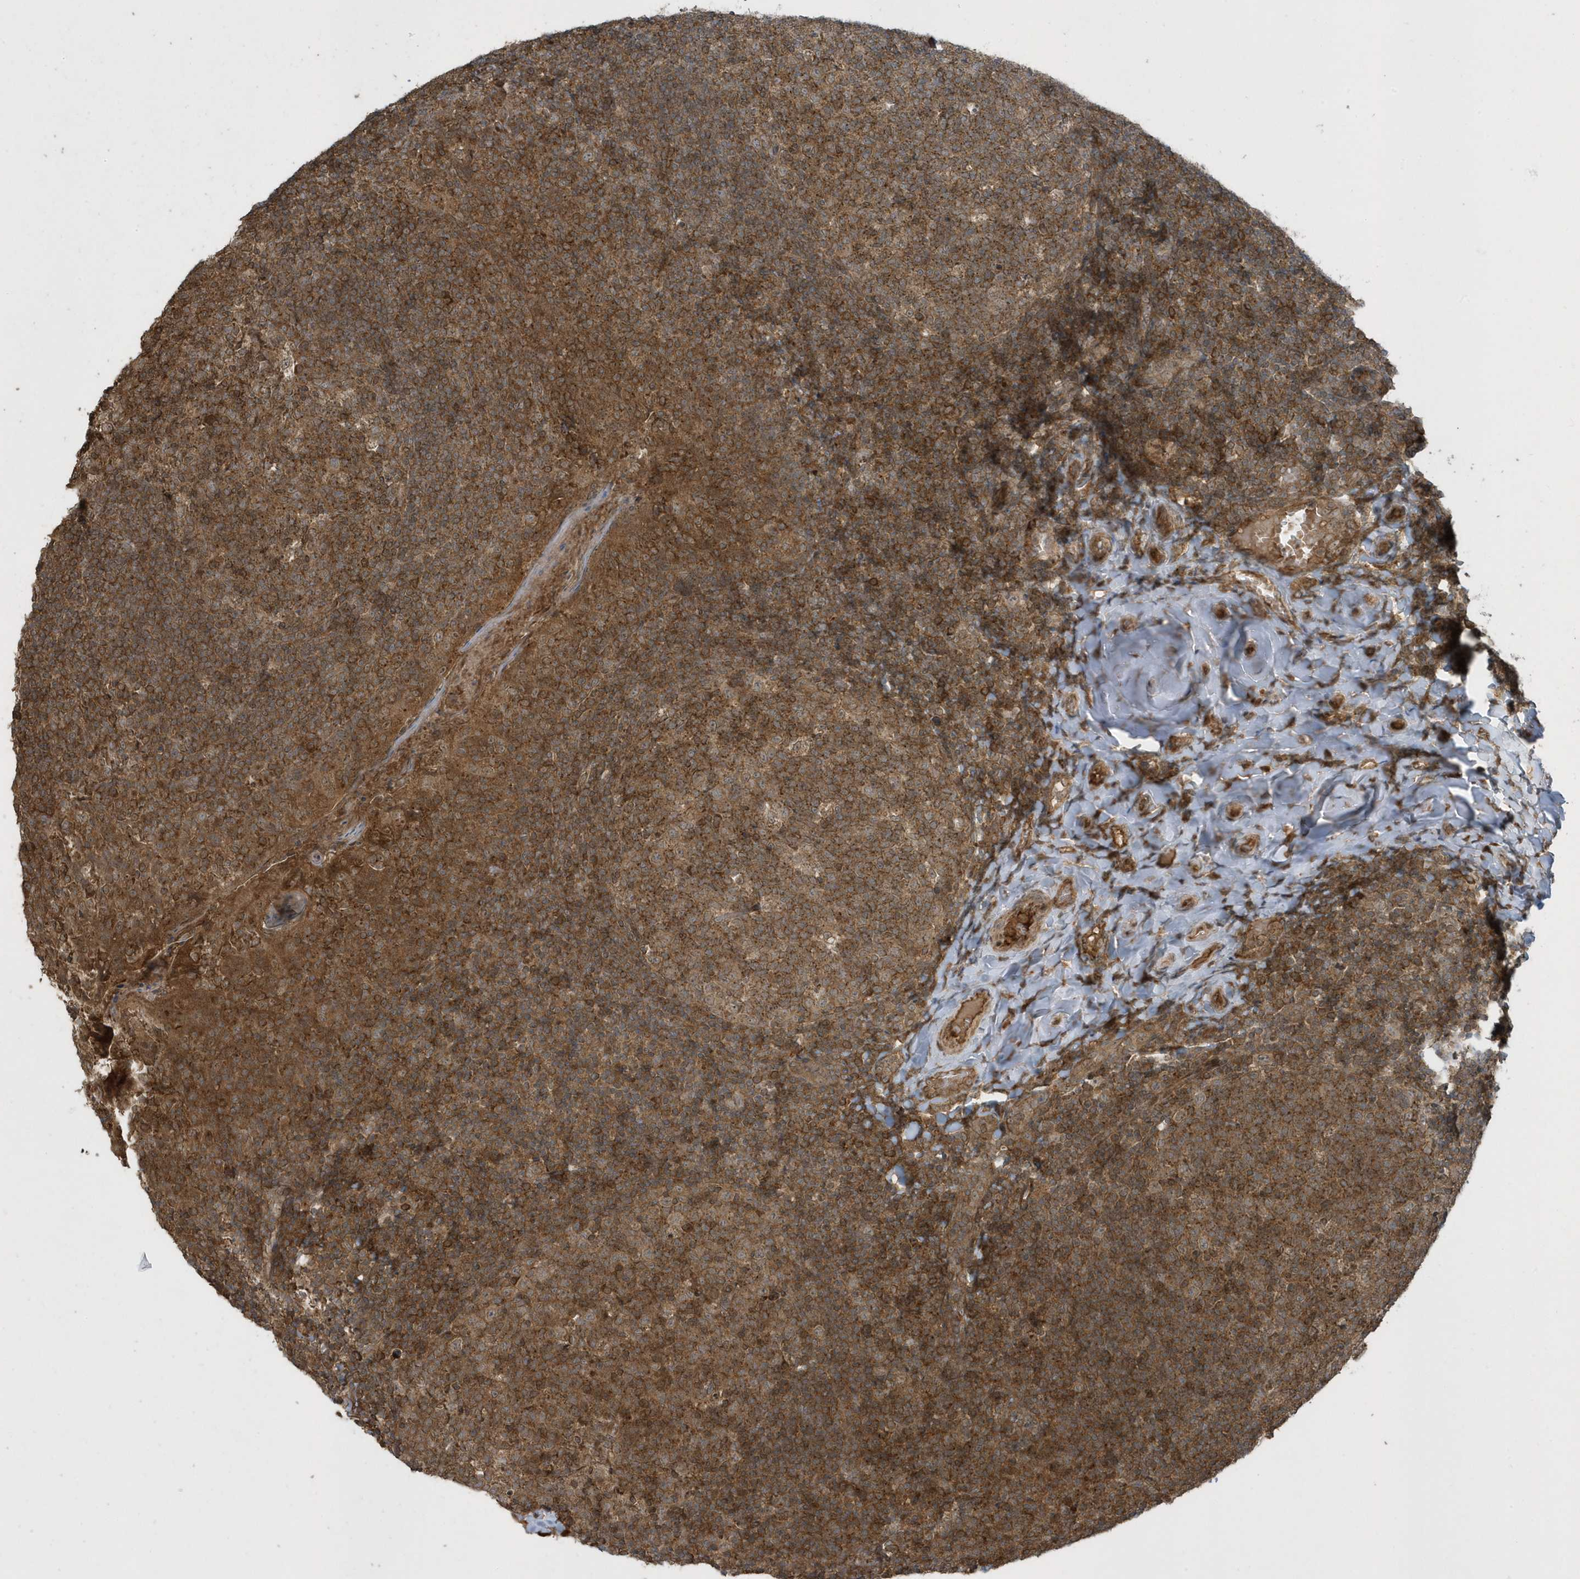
{"staining": {"intensity": "moderate", "quantity": ">75%", "location": "cytoplasmic/membranous"}, "tissue": "tonsil", "cell_type": "Germinal center cells", "image_type": "normal", "snomed": [{"axis": "morphology", "description": "Normal tissue, NOS"}, {"axis": "topography", "description": "Tonsil"}], "caption": "Germinal center cells exhibit medium levels of moderate cytoplasmic/membranous positivity in approximately >75% of cells in unremarkable human tonsil. Using DAB (brown) and hematoxylin (blue) stains, captured at high magnification using brightfield microscopy.", "gene": "STAMBP", "patient": {"sex": "female", "age": 19}}